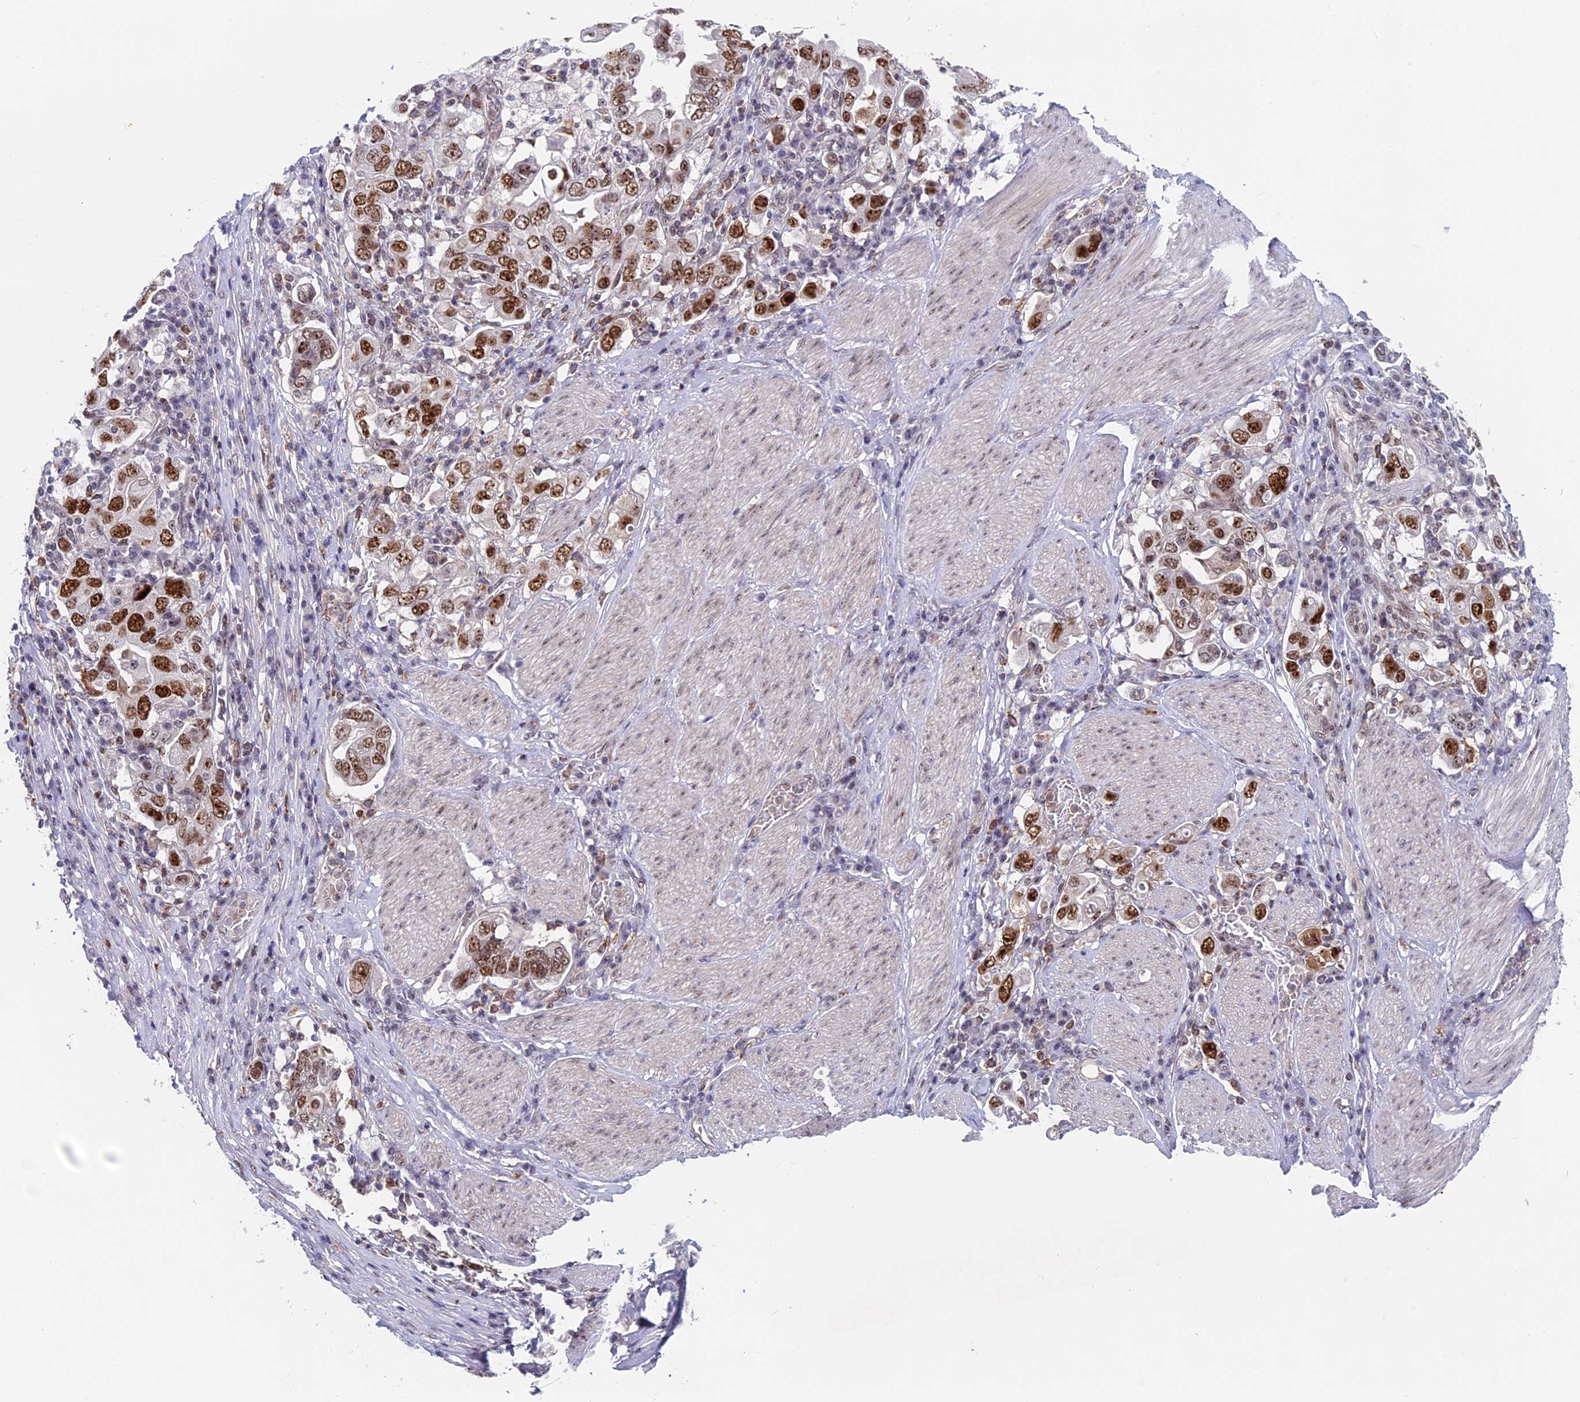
{"staining": {"intensity": "strong", "quantity": ">75%", "location": "nuclear"}, "tissue": "stomach cancer", "cell_type": "Tumor cells", "image_type": "cancer", "snomed": [{"axis": "morphology", "description": "Adenocarcinoma, NOS"}, {"axis": "topography", "description": "Stomach, upper"}], "caption": "Tumor cells reveal strong nuclear expression in about >75% of cells in adenocarcinoma (stomach). Nuclei are stained in blue.", "gene": "CCDC86", "patient": {"sex": "male", "age": 62}}